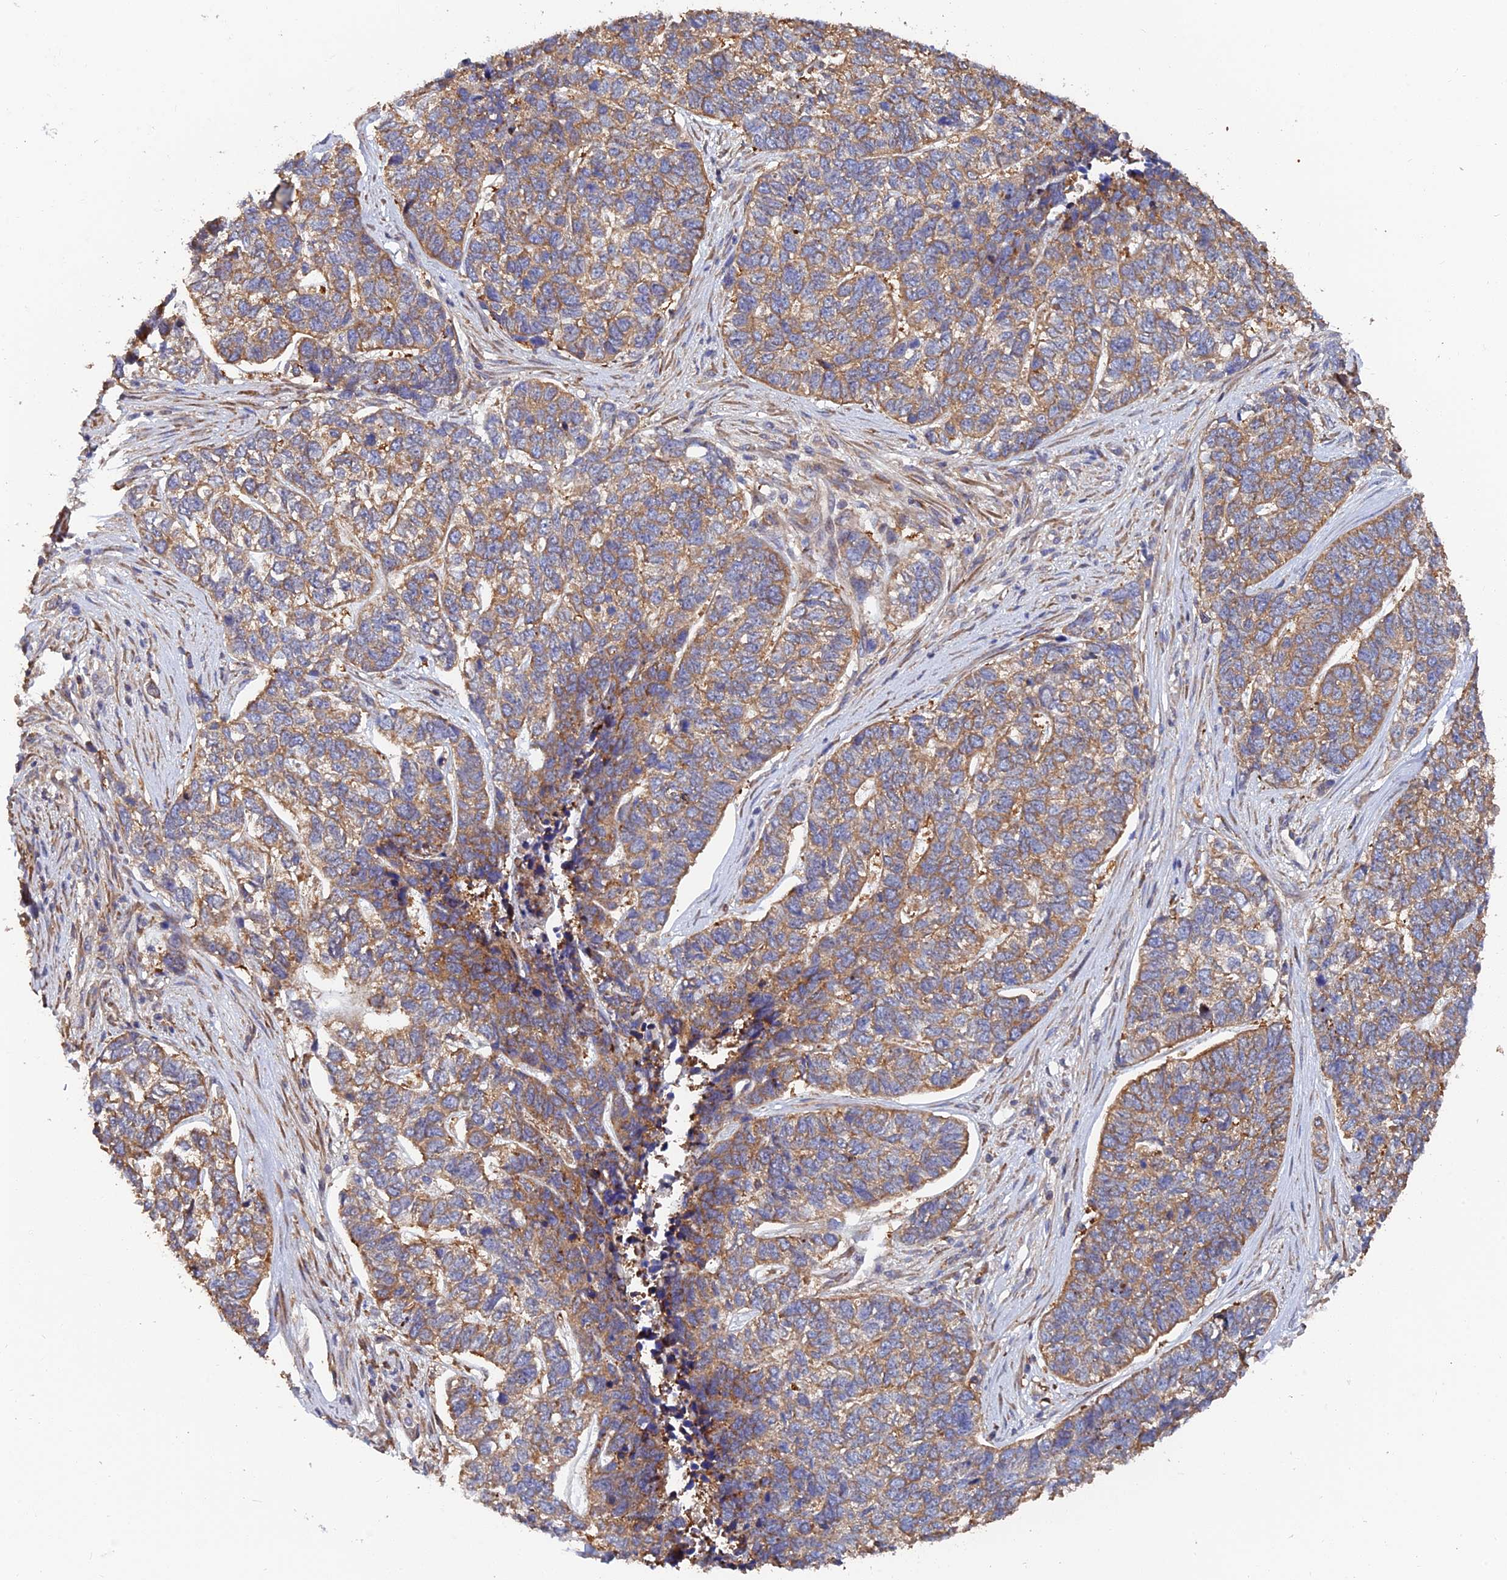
{"staining": {"intensity": "weak", "quantity": ">75%", "location": "cytoplasmic/membranous"}, "tissue": "skin cancer", "cell_type": "Tumor cells", "image_type": "cancer", "snomed": [{"axis": "morphology", "description": "Basal cell carcinoma"}, {"axis": "topography", "description": "Skin"}], "caption": "Skin basal cell carcinoma was stained to show a protein in brown. There is low levels of weak cytoplasmic/membranous positivity in about >75% of tumor cells.", "gene": "WBP11", "patient": {"sex": "female", "age": 65}}